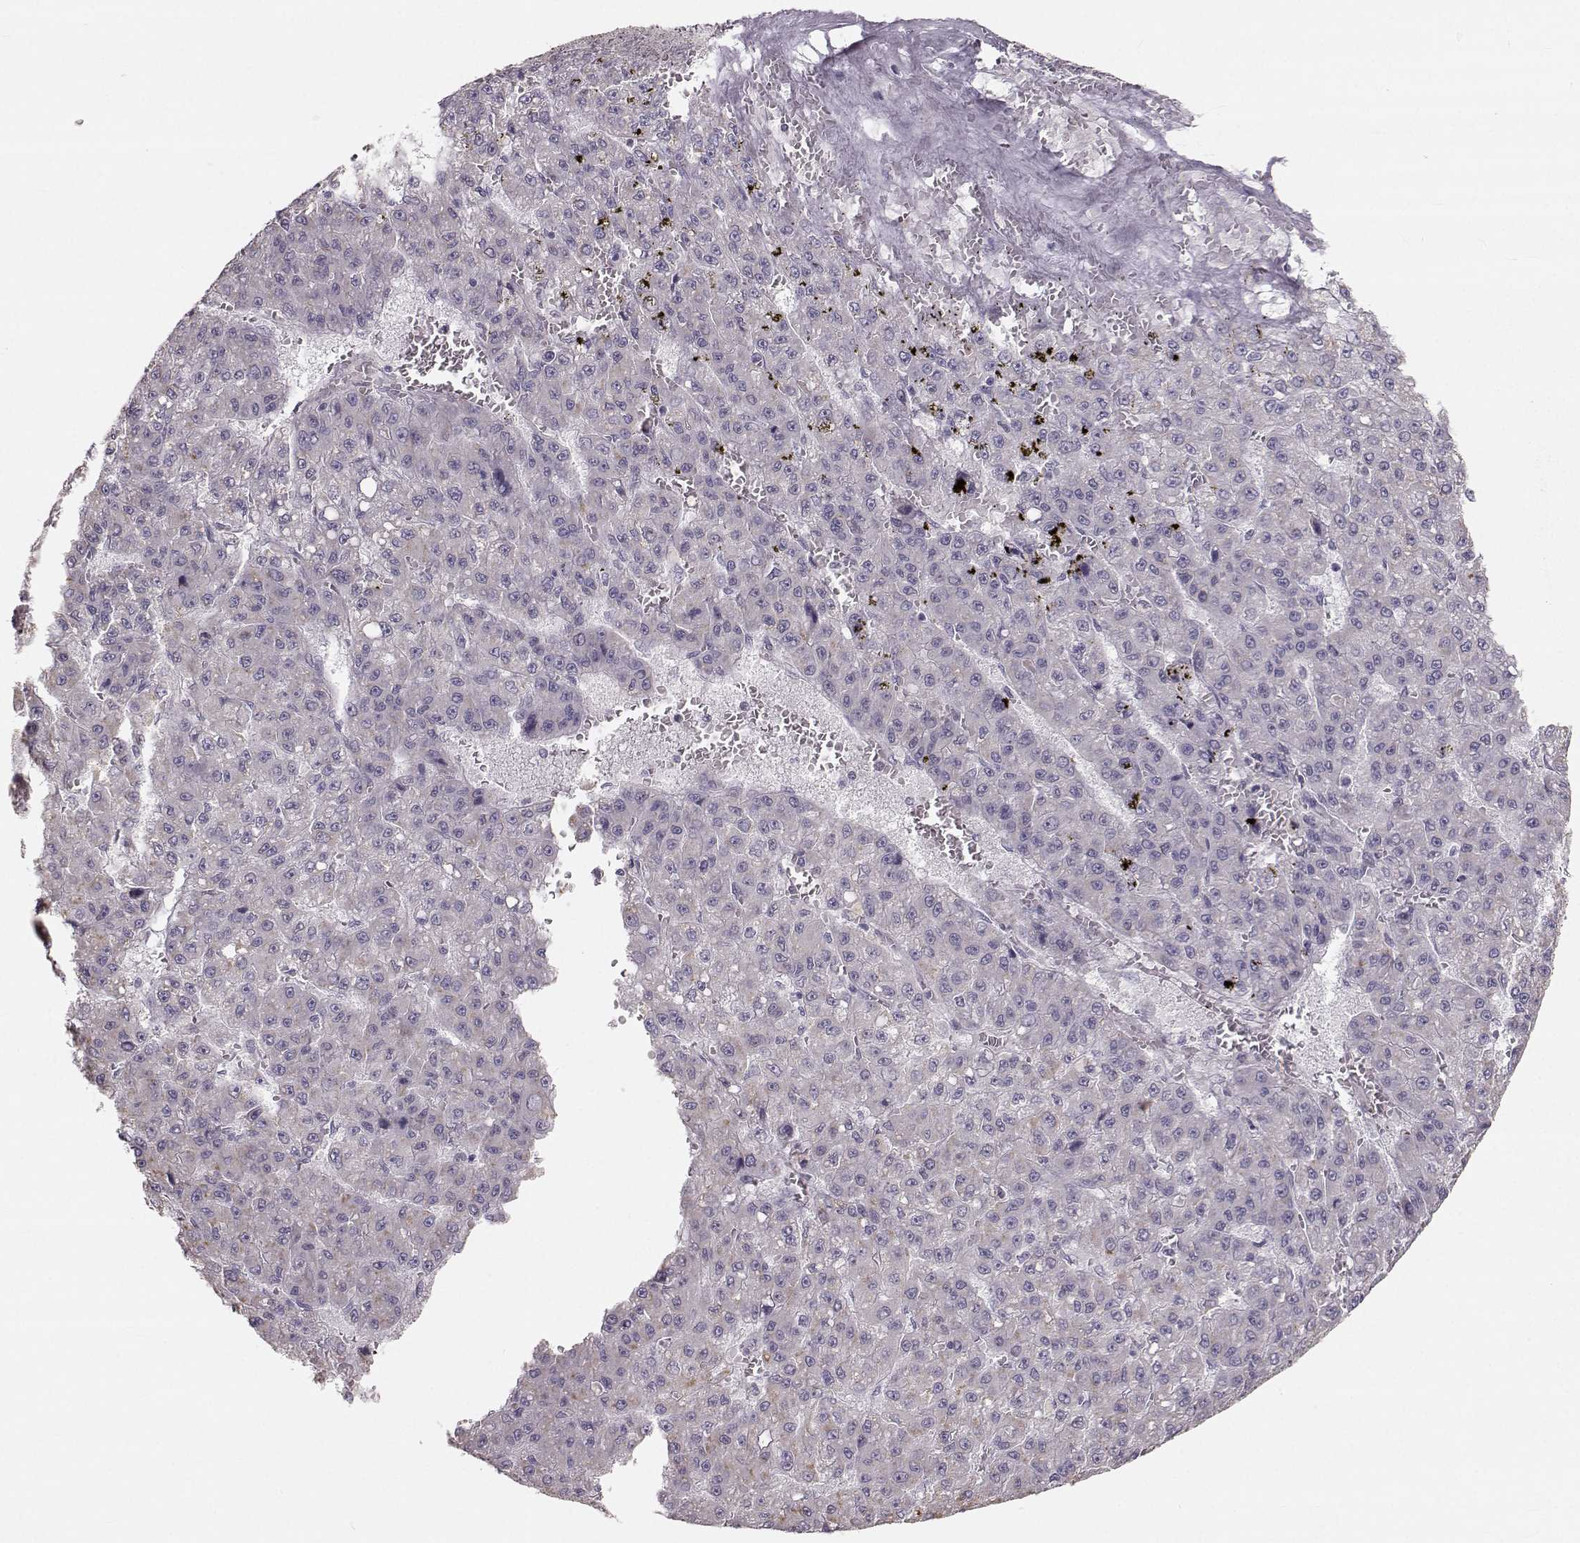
{"staining": {"intensity": "negative", "quantity": "none", "location": "none"}, "tissue": "liver cancer", "cell_type": "Tumor cells", "image_type": "cancer", "snomed": [{"axis": "morphology", "description": "Carcinoma, Hepatocellular, NOS"}, {"axis": "topography", "description": "Liver"}], "caption": "The micrograph exhibits no staining of tumor cells in liver cancer (hepatocellular carcinoma).", "gene": "RUNDC3A", "patient": {"sex": "male", "age": 70}}